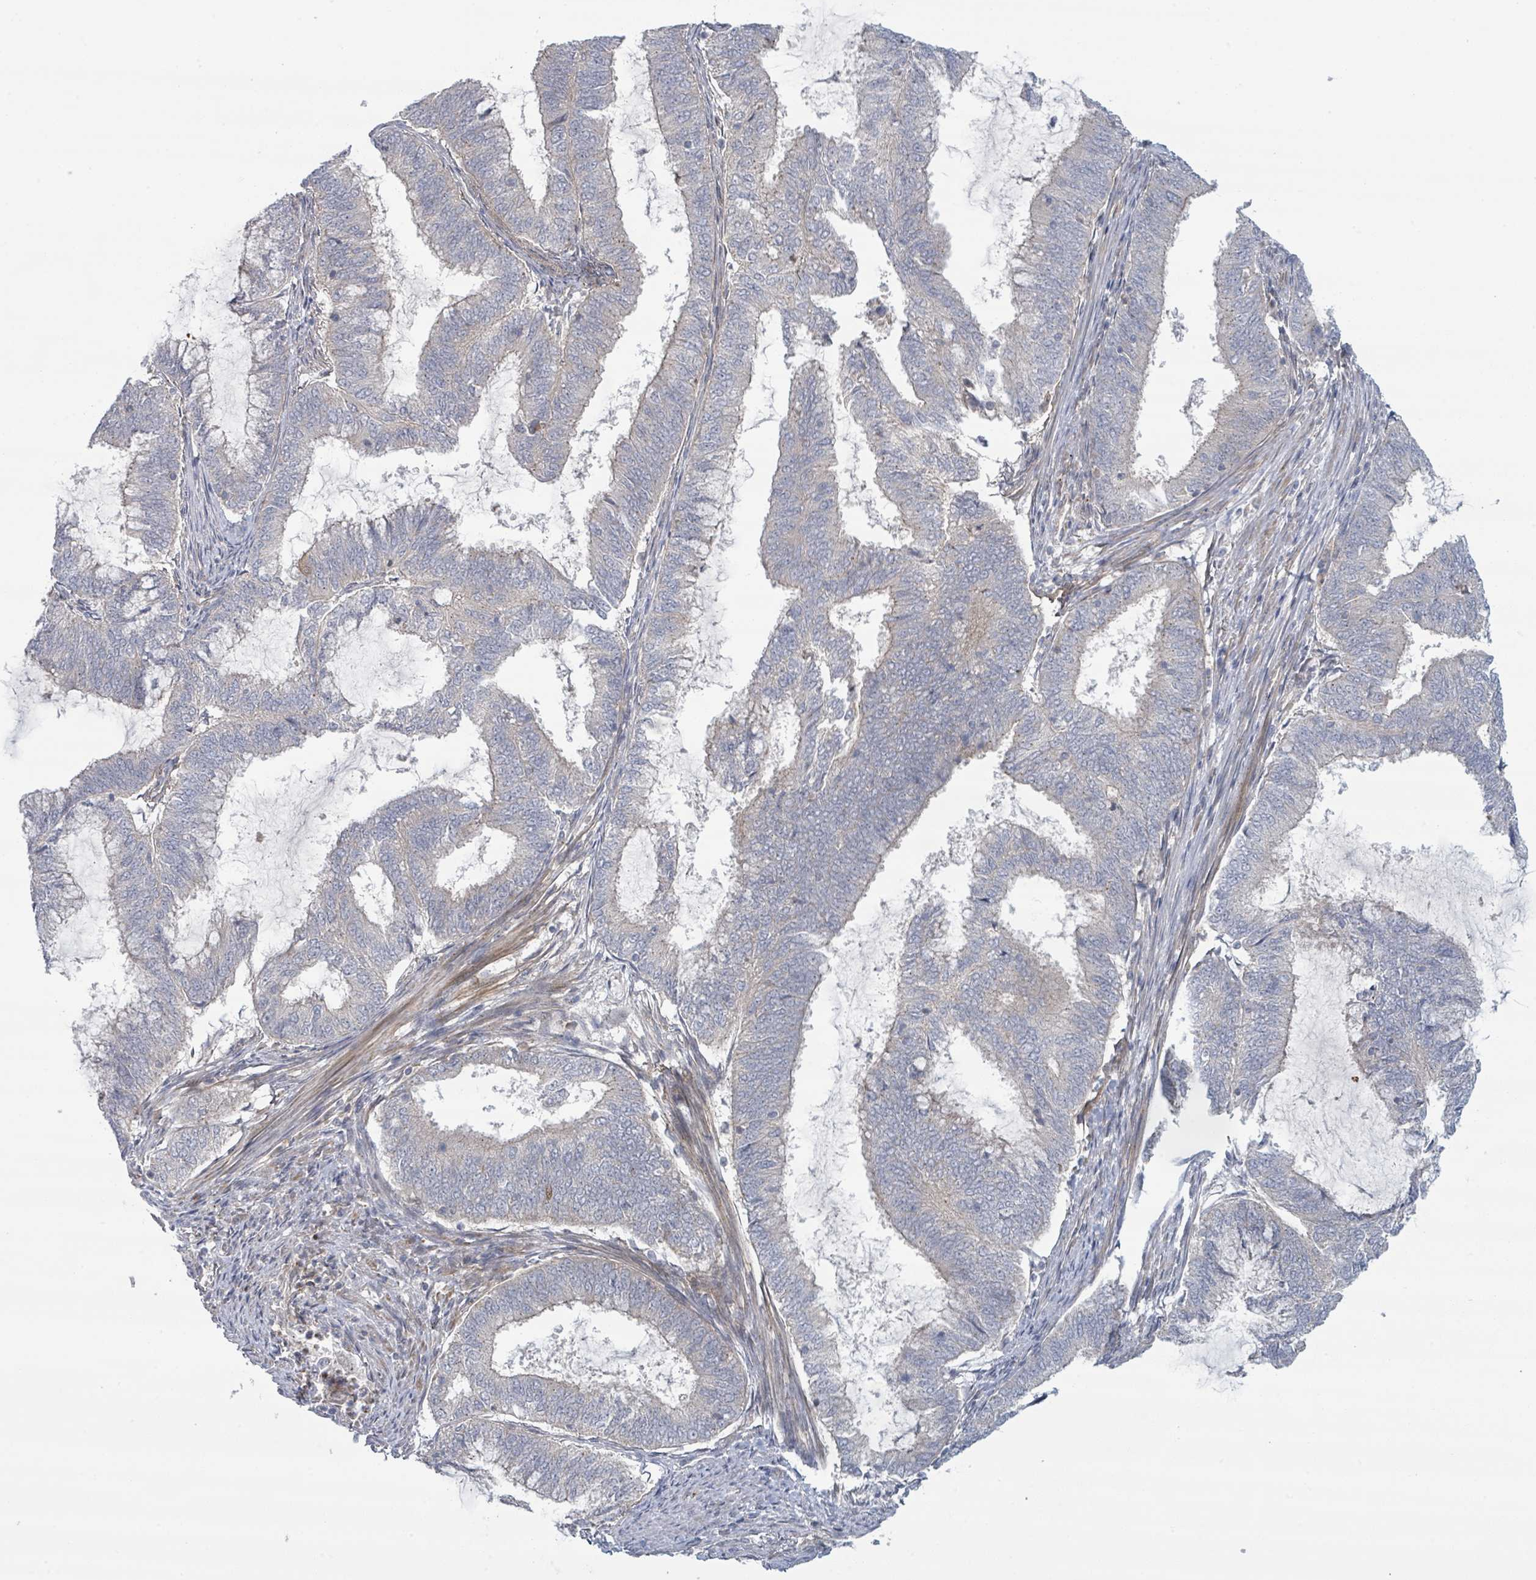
{"staining": {"intensity": "negative", "quantity": "none", "location": "none"}, "tissue": "endometrial cancer", "cell_type": "Tumor cells", "image_type": "cancer", "snomed": [{"axis": "morphology", "description": "Adenocarcinoma, NOS"}, {"axis": "topography", "description": "Endometrium"}], "caption": "Endometrial cancer (adenocarcinoma) was stained to show a protein in brown. There is no significant positivity in tumor cells.", "gene": "COL5A3", "patient": {"sex": "female", "age": 51}}